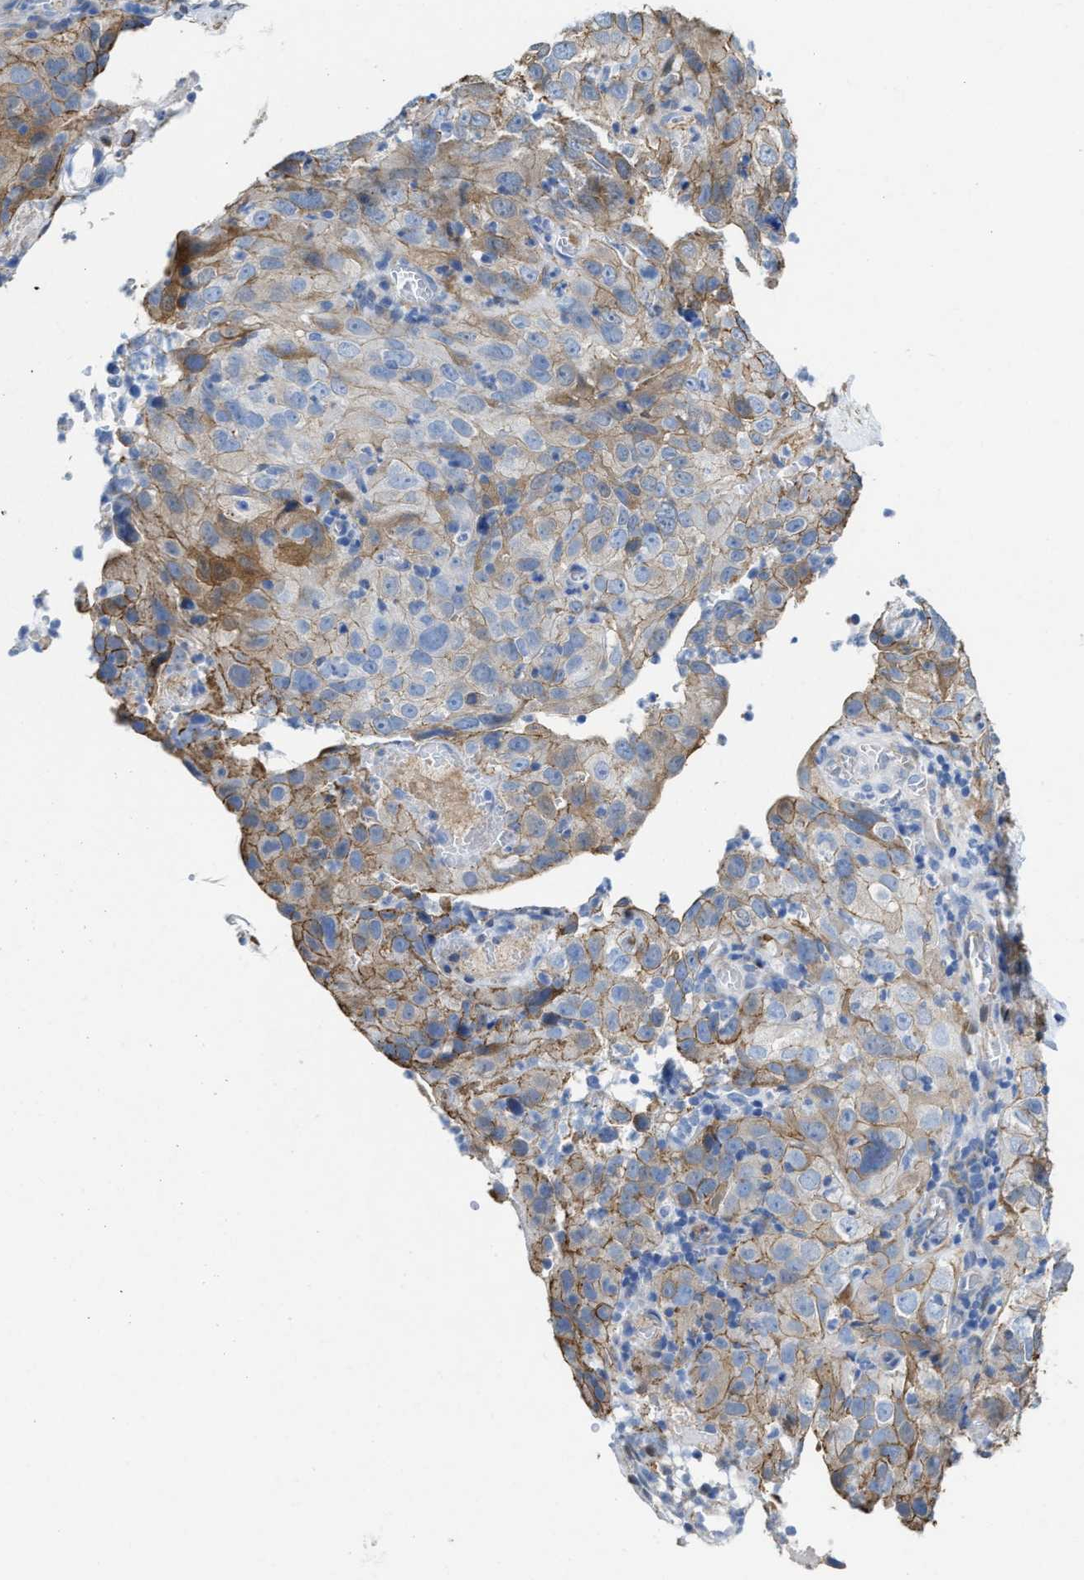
{"staining": {"intensity": "moderate", "quantity": "25%-75%", "location": "cytoplasmic/membranous"}, "tissue": "cervical cancer", "cell_type": "Tumor cells", "image_type": "cancer", "snomed": [{"axis": "morphology", "description": "Squamous cell carcinoma, NOS"}, {"axis": "topography", "description": "Cervix"}], "caption": "Cervical cancer (squamous cell carcinoma) stained with a protein marker exhibits moderate staining in tumor cells.", "gene": "ASS1", "patient": {"sex": "female", "age": 32}}